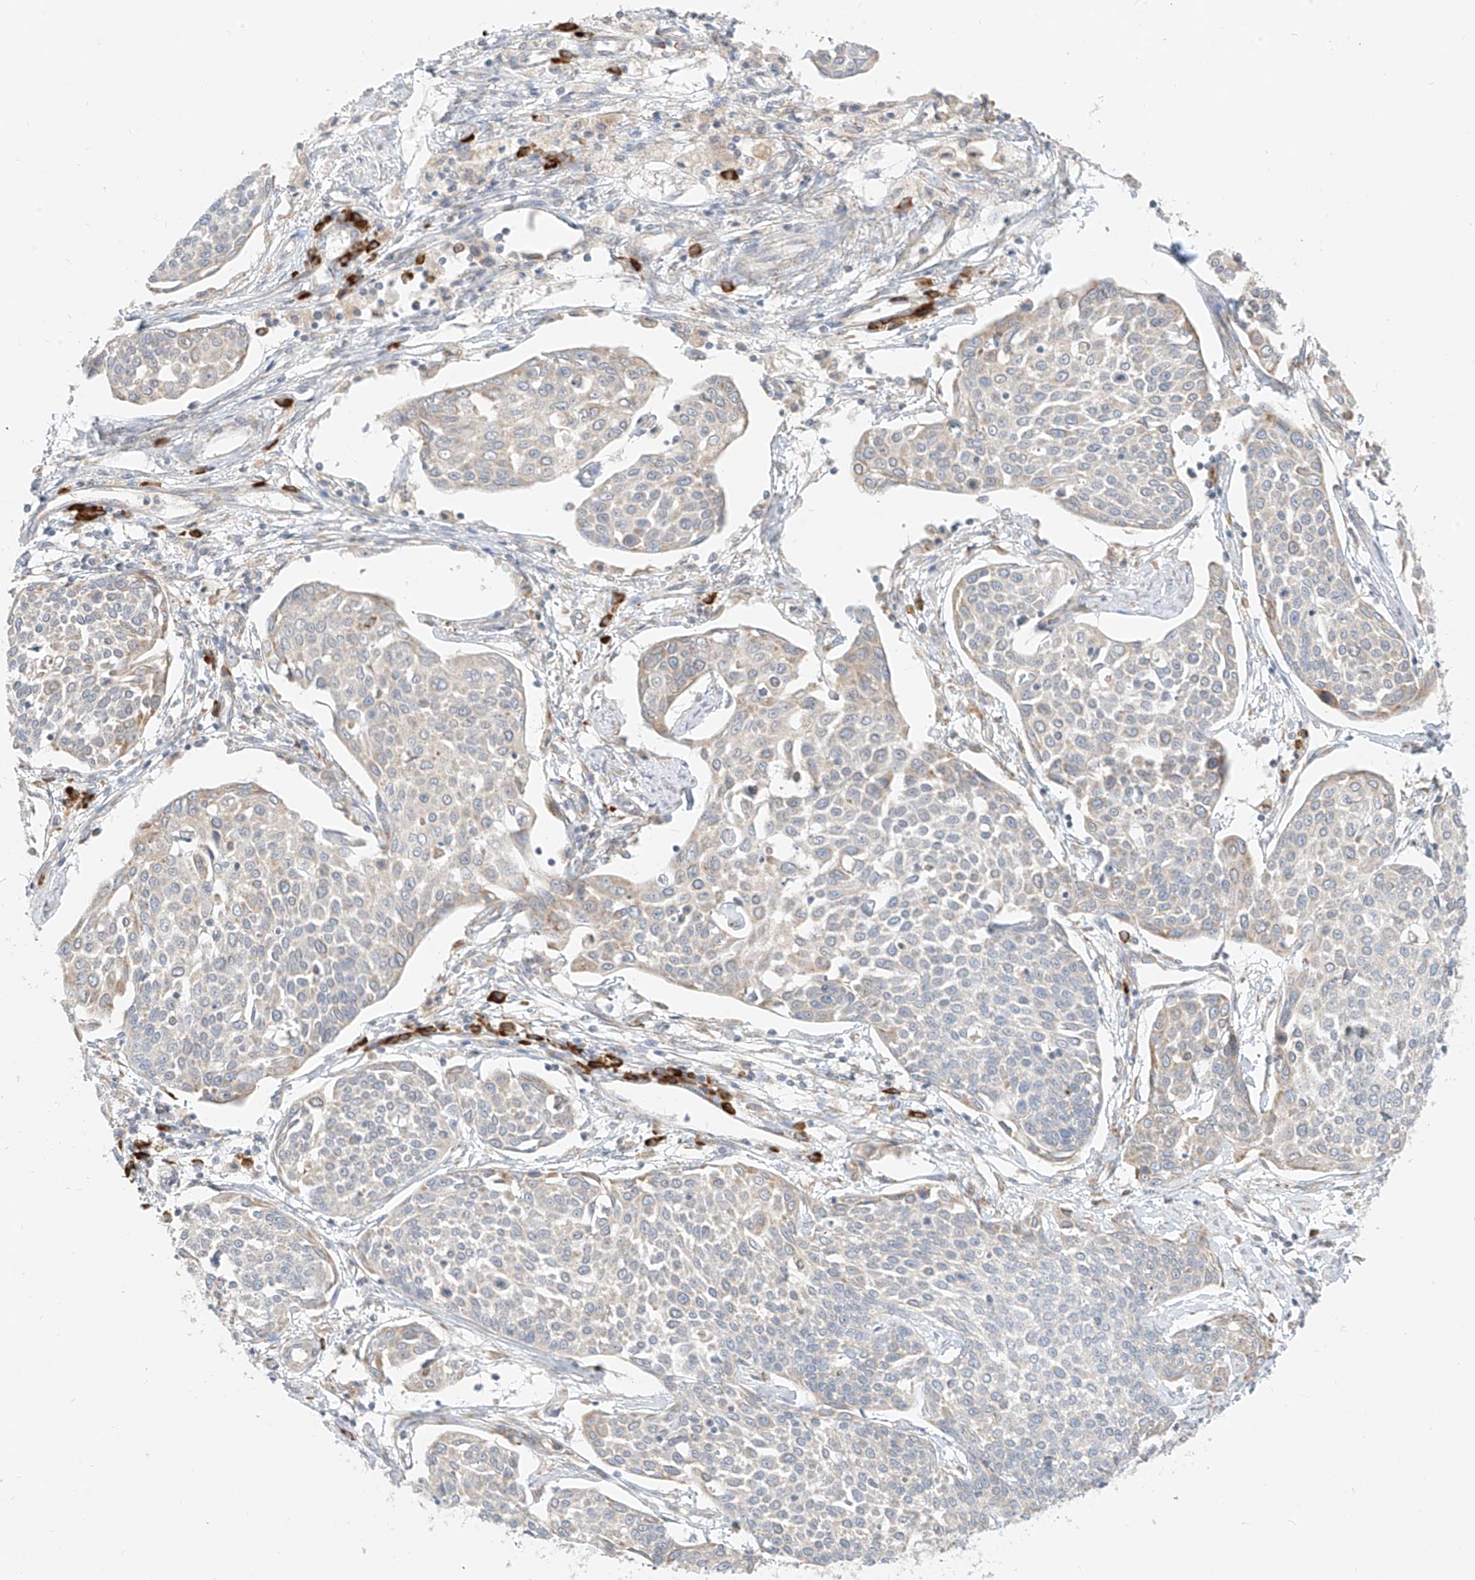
{"staining": {"intensity": "weak", "quantity": "<25%", "location": "cytoplasmic/membranous"}, "tissue": "cervical cancer", "cell_type": "Tumor cells", "image_type": "cancer", "snomed": [{"axis": "morphology", "description": "Squamous cell carcinoma, NOS"}, {"axis": "topography", "description": "Cervix"}], "caption": "Tumor cells show no significant protein positivity in cervical squamous cell carcinoma.", "gene": "STT3A", "patient": {"sex": "female", "age": 34}}